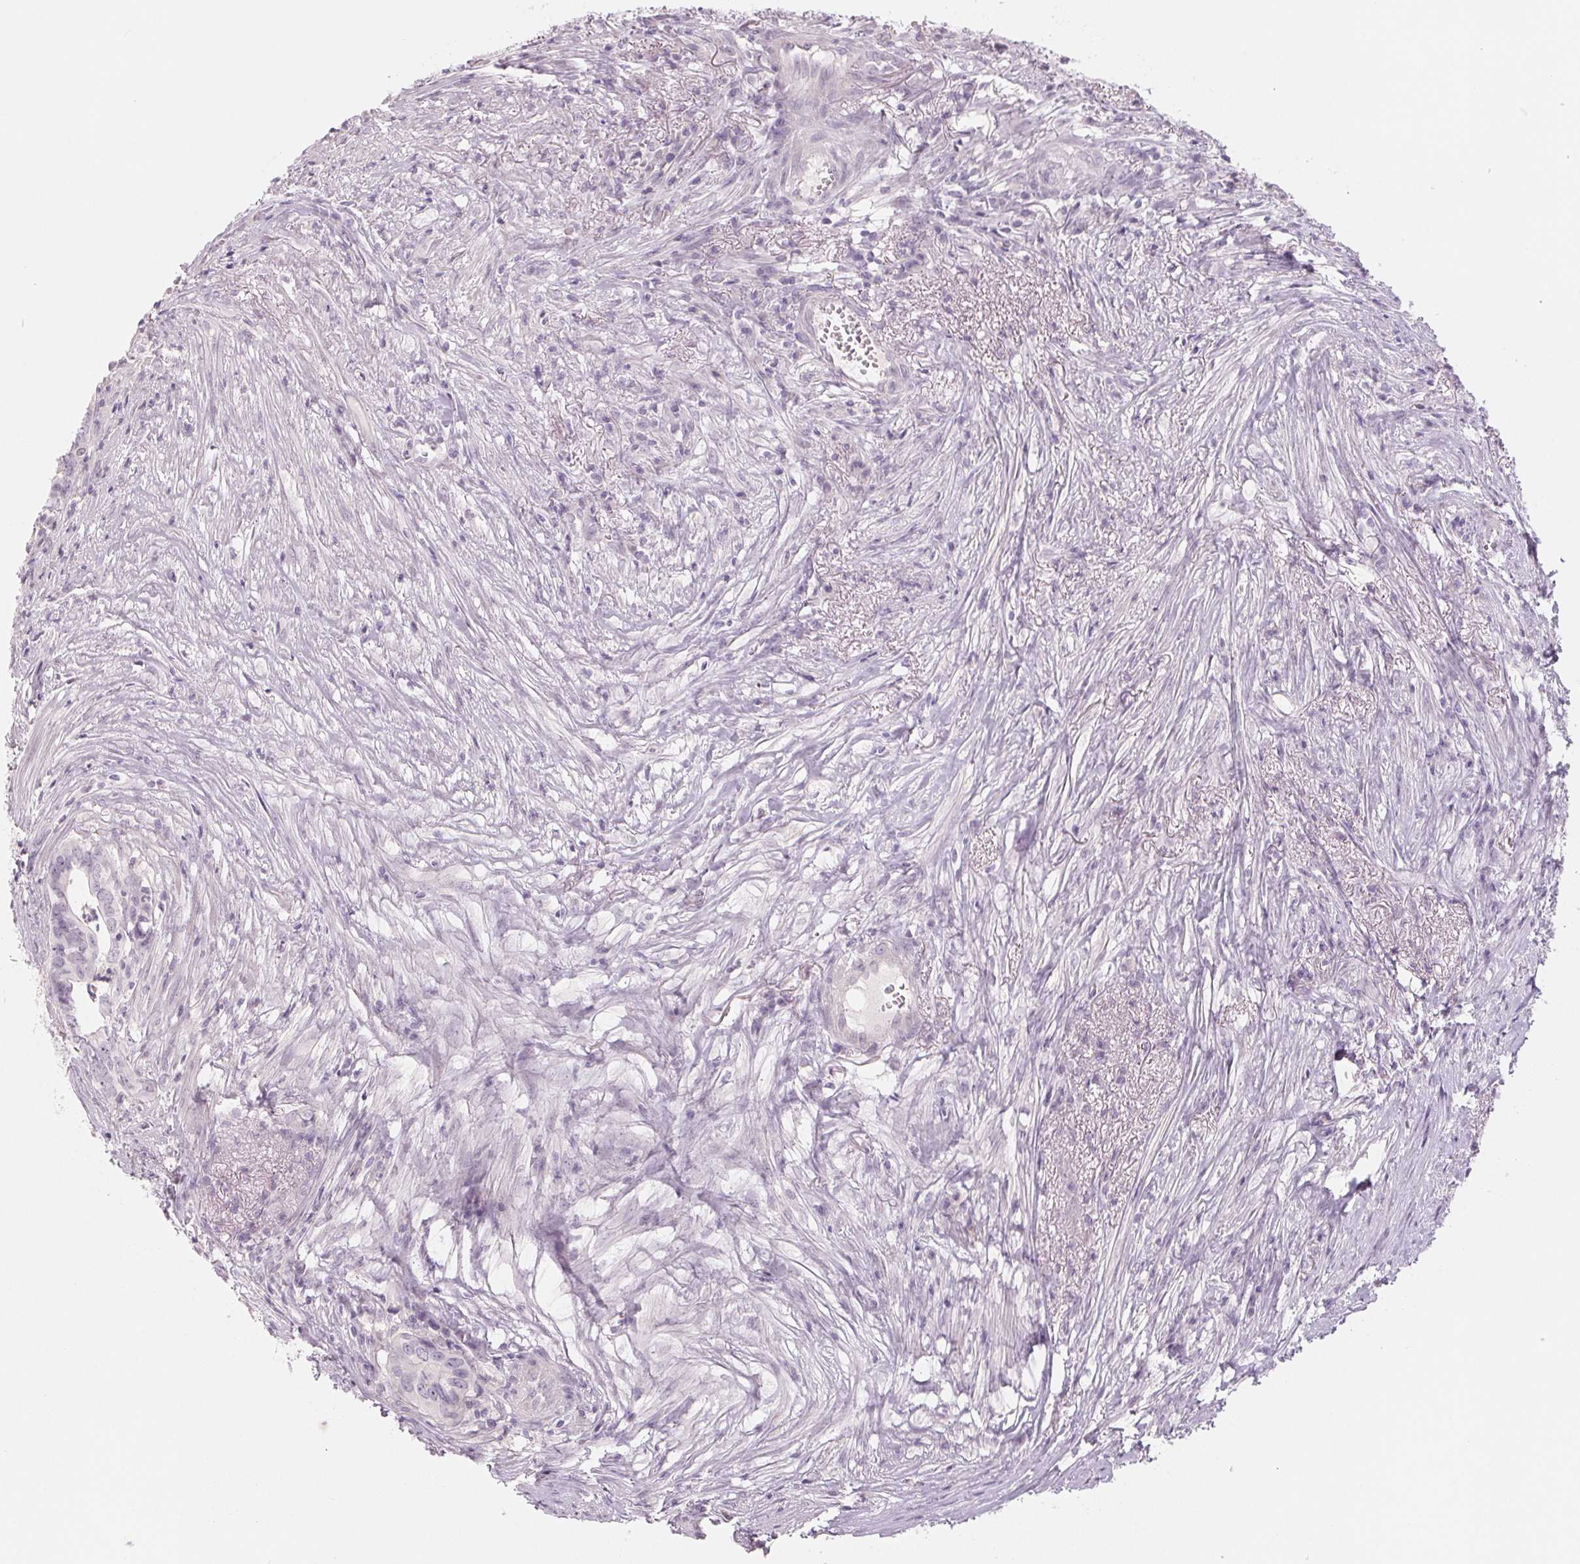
{"staining": {"intensity": "negative", "quantity": "none", "location": "none"}, "tissue": "colorectal cancer", "cell_type": "Tumor cells", "image_type": "cancer", "snomed": [{"axis": "morphology", "description": "Adenocarcinoma, NOS"}, {"axis": "topography", "description": "Colon"}], "caption": "High magnification brightfield microscopy of colorectal cancer stained with DAB (brown) and counterstained with hematoxylin (blue): tumor cells show no significant positivity.", "gene": "ZBBX", "patient": {"sex": "female", "age": 82}}